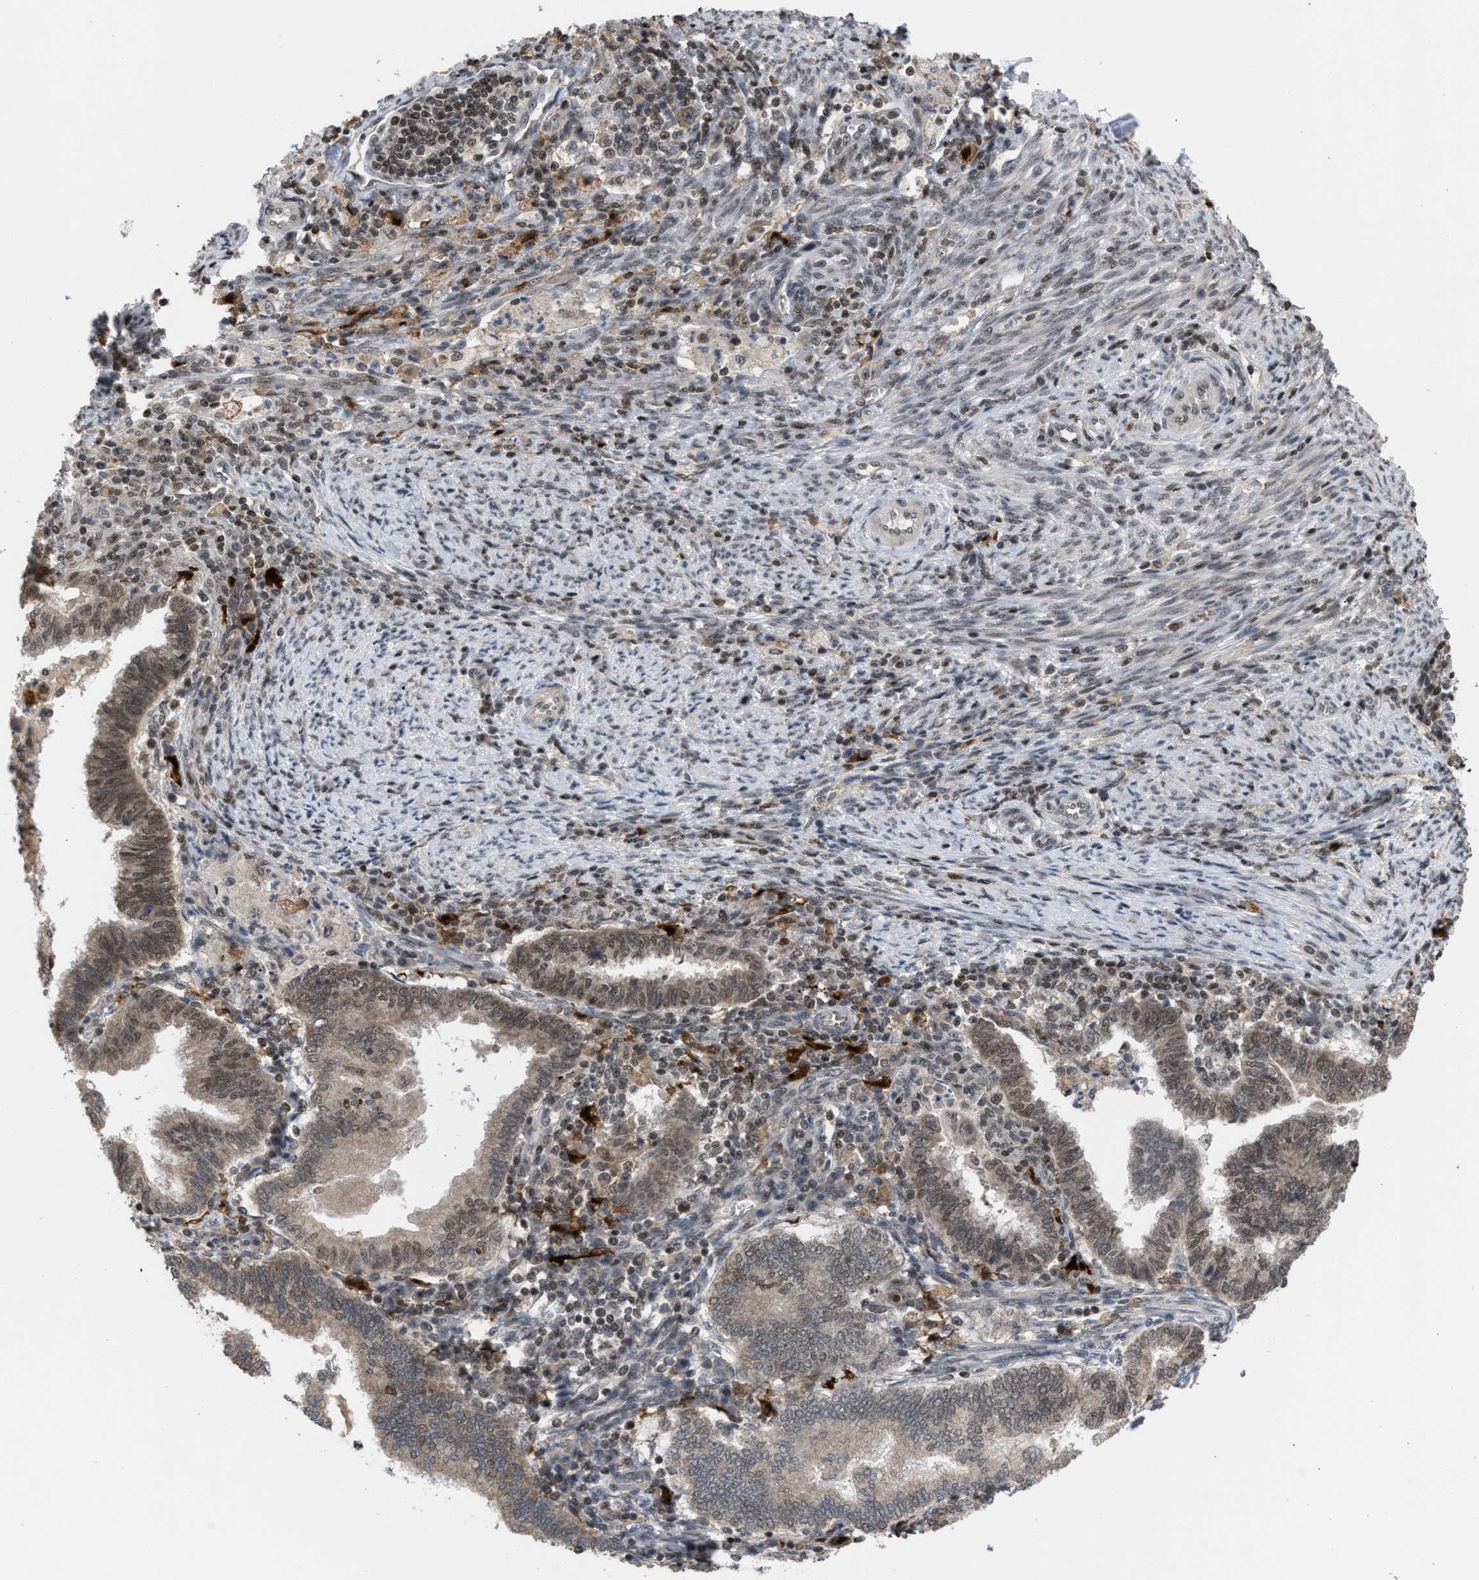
{"staining": {"intensity": "weak", "quantity": ">75%", "location": "cytoplasmic/membranous,nuclear"}, "tissue": "endometrial cancer", "cell_type": "Tumor cells", "image_type": "cancer", "snomed": [{"axis": "morphology", "description": "Polyp, NOS"}, {"axis": "morphology", "description": "Adenocarcinoma, NOS"}, {"axis": "morphology", "description": "Adenoma, NOS"}, {"axis": "topography", "description": "Endometrium"}], "caption": "Human endometrial cancer (adenoma) stained with a brown dye displays weak cytoplasmic/membranous and nuclear positive positivity in about >75% of tumor cells.", "gene": "C9orf78", "patient": {"sex": "female", "age": 79}}